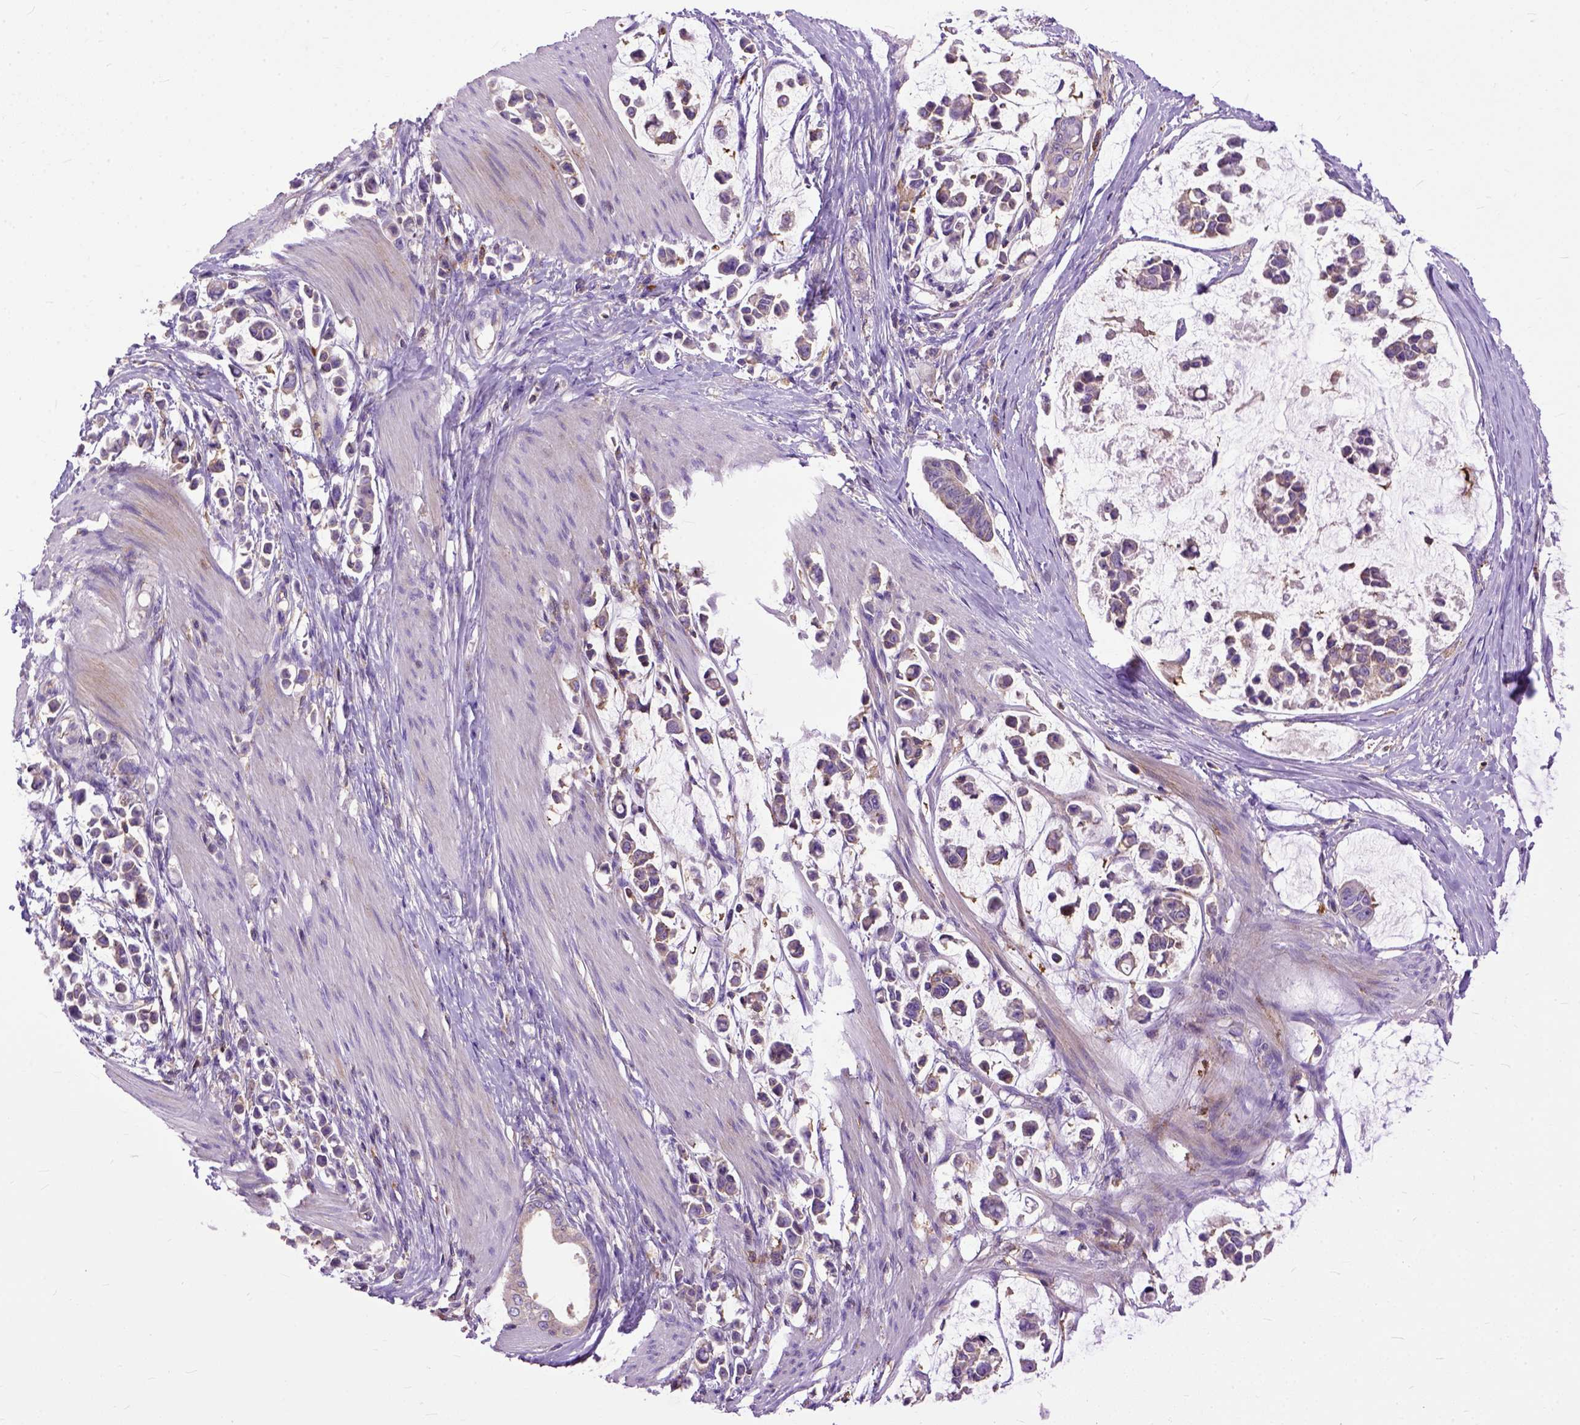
{"staining": {"intensity": "weak", "quantity": "25%-75%", "location": "cytoplasmic/membranous"}, "tissue": "stomach cancer", "cell_type": "Tumor cells", "image_type": "cancer", "snomed": [{"axis": "morphology", "description": "Adenocarcinoma, NOS"}, {"axis": "topography", "description": "Stomach"}], "caption": "Protein staining of stomach cancer (adenocarcinoma) tissue exhibits weak cytoplasmic/membranous expression in about 25%-75% of tumor cells. Immunohistochemistry stains the protein of interest in brown and the nuclei are stained blue.", "gene": "NAMPT", "patient": {"sex": "male", "age": 82}}